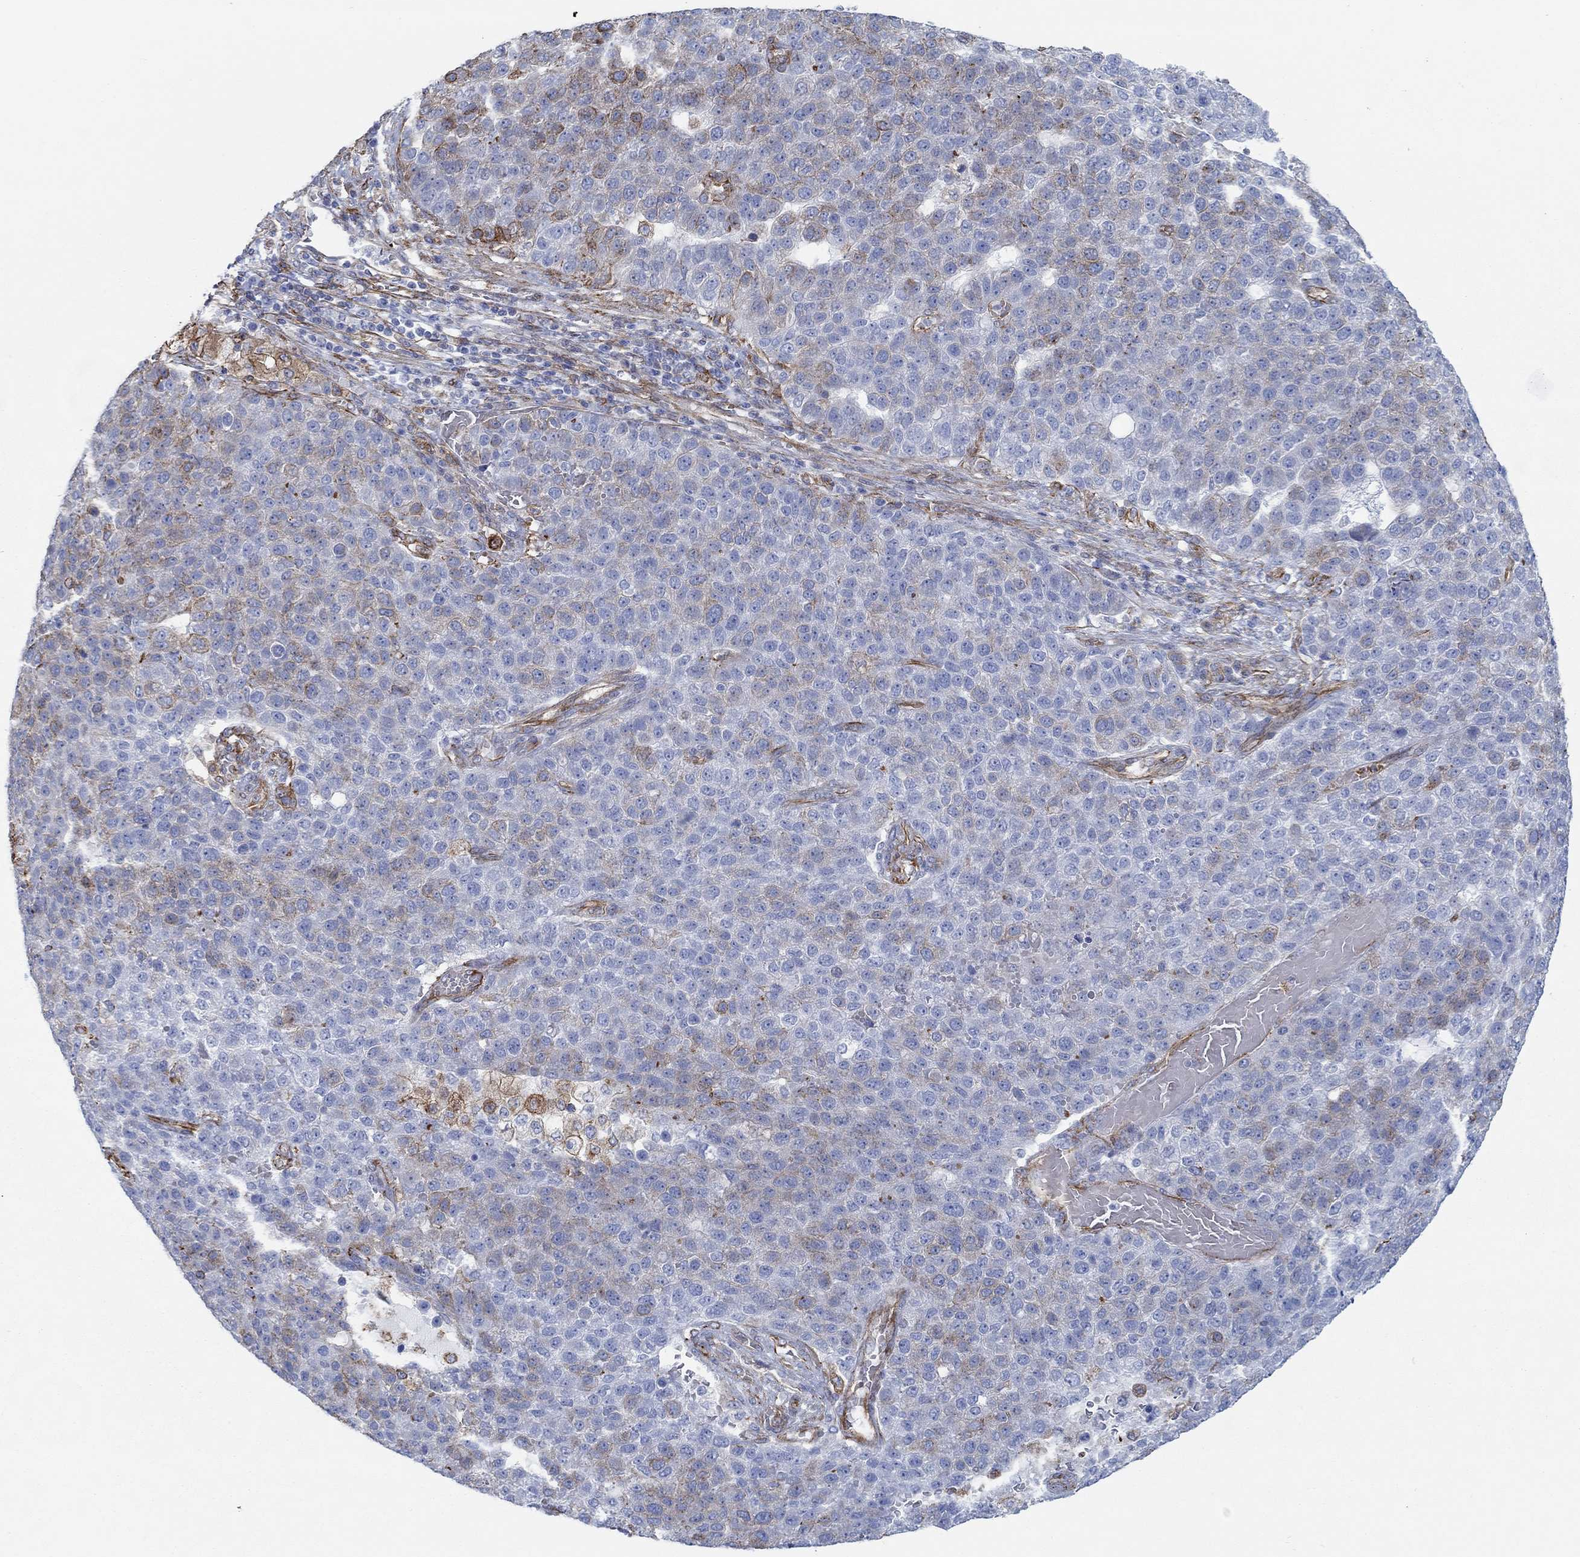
{"staining": {"intensity": "moderate", "quantity": "<25%", "location": "cytoplasmic/membranous"}, "tissue": "pancreatic cancer", "cell_type": "Tumor cells", "image_type": "cancer", "snomed": [{"axis": "morphology", "description": "Adenocarcinoma, NOS"}, {"axis": "topography", "description": "Pancreas"}], "caption": "Immunohistochemistry (IHC) image of human pancreatic cancer (adenocarcinoma) stained for a protein (brown), which displays low levels of moderate cytoplasmic/membranous staining in approximately <25% of tumor cells.", "gene": "STC2", "patient": {"sex": "female", "age": 61}}